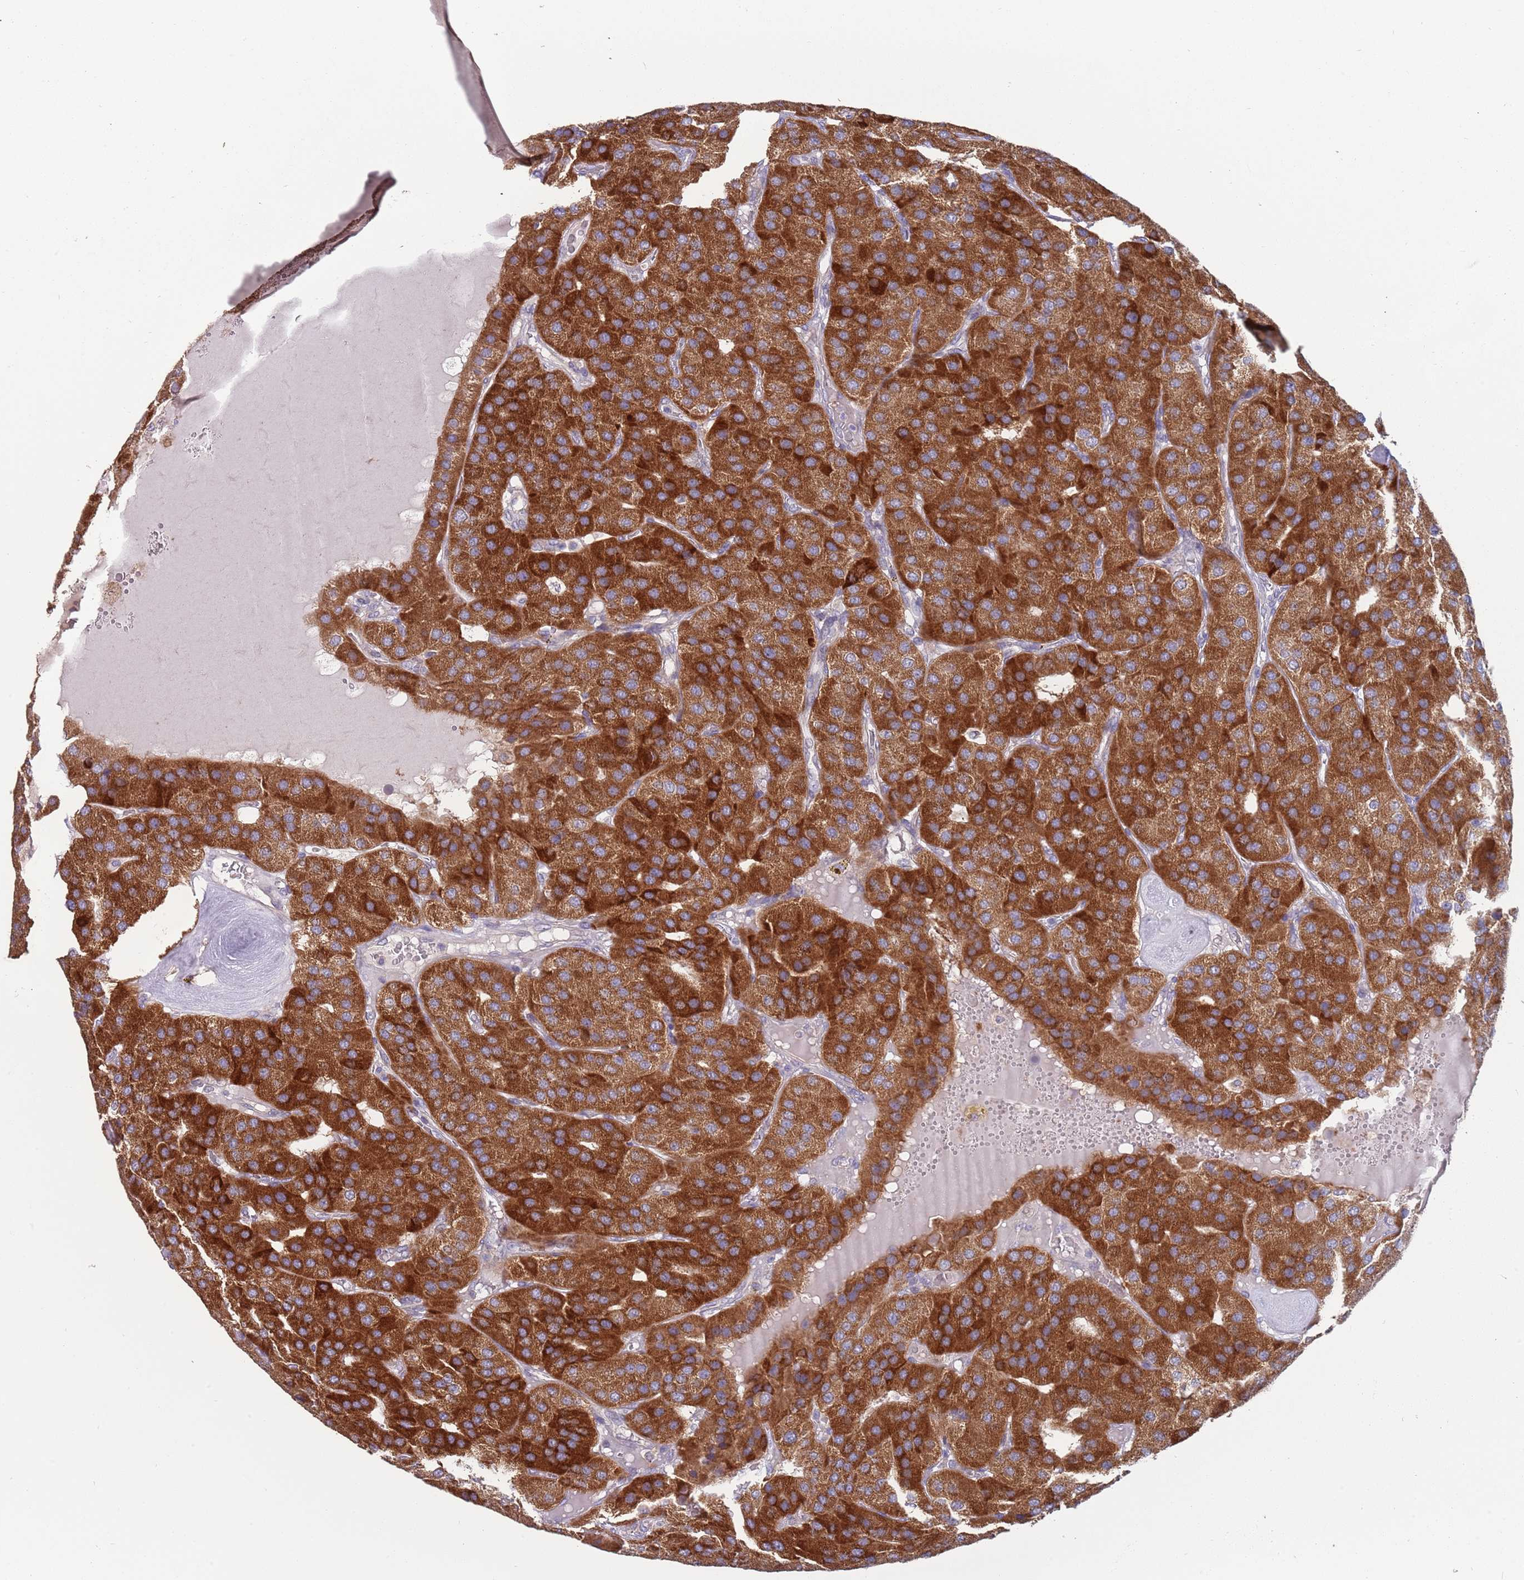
{"staining": {"intensity": "strong", "quantity": ">75%", "location": "cytoplasmic/membranous"}, "tissue": "parathyroid gland", "cell_type": "Glandular cells", "image_type": "normal", "snomed": [{"axis": "morphology", "description": "Normal tissue, NOS"}, {"axis": "morphology", "description": "Adenoma, NOS"}, {"axis": "topography", "description": "Parathyroid gland"}], "caption": "Immunohistochemistry (DAB) staining of benign parathyroid gland demonstrates strong cytoplasmic/membranous protein positivity in approximately >75% of glandular cells. (brown staining indicates protein expression, while blue staining denotes nuclei).", "gene": "ABCC10", "patient": {"sex": "female", "age": 86}}